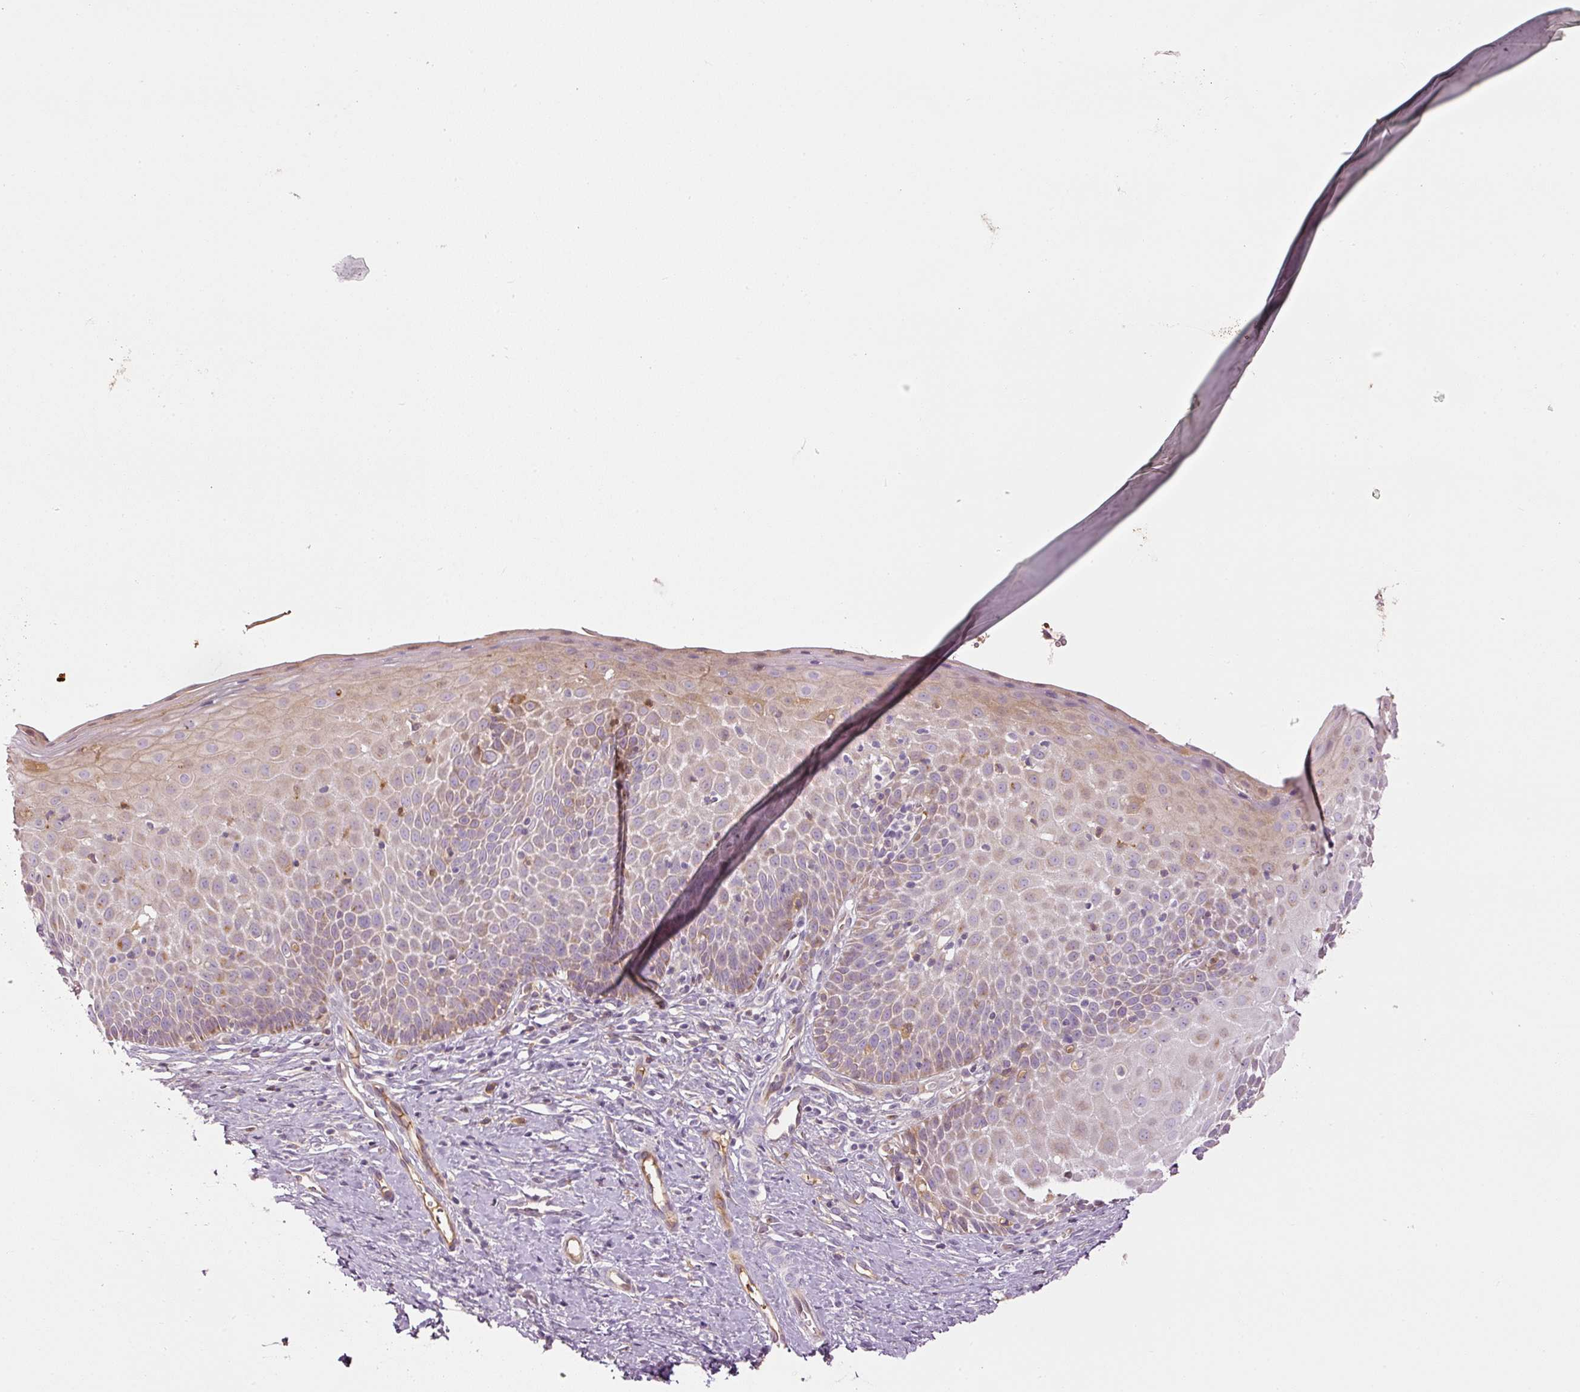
{"staining": {"intensity": "moderate", "quantity": ">75%", "location": "cytoplasmic/membranous"}, "tissue": "cervix", "cell_type": "Glandular cells", "image_type": "normal", "snomed": [{"axis": "morphology", "description": "Normal tissue, NOS"}, {"axis": "topography", "description": "Cervix"}], "caption": "Immunohistochemistry image of benign cervix stained for a protein (brown), which demonstrates medium levels of moderate cytoplasmic/membranous expression in approximately >75% of glandular cells.", "gene": "SERPING1", "patient": {"sex": "female", "age": 36}}